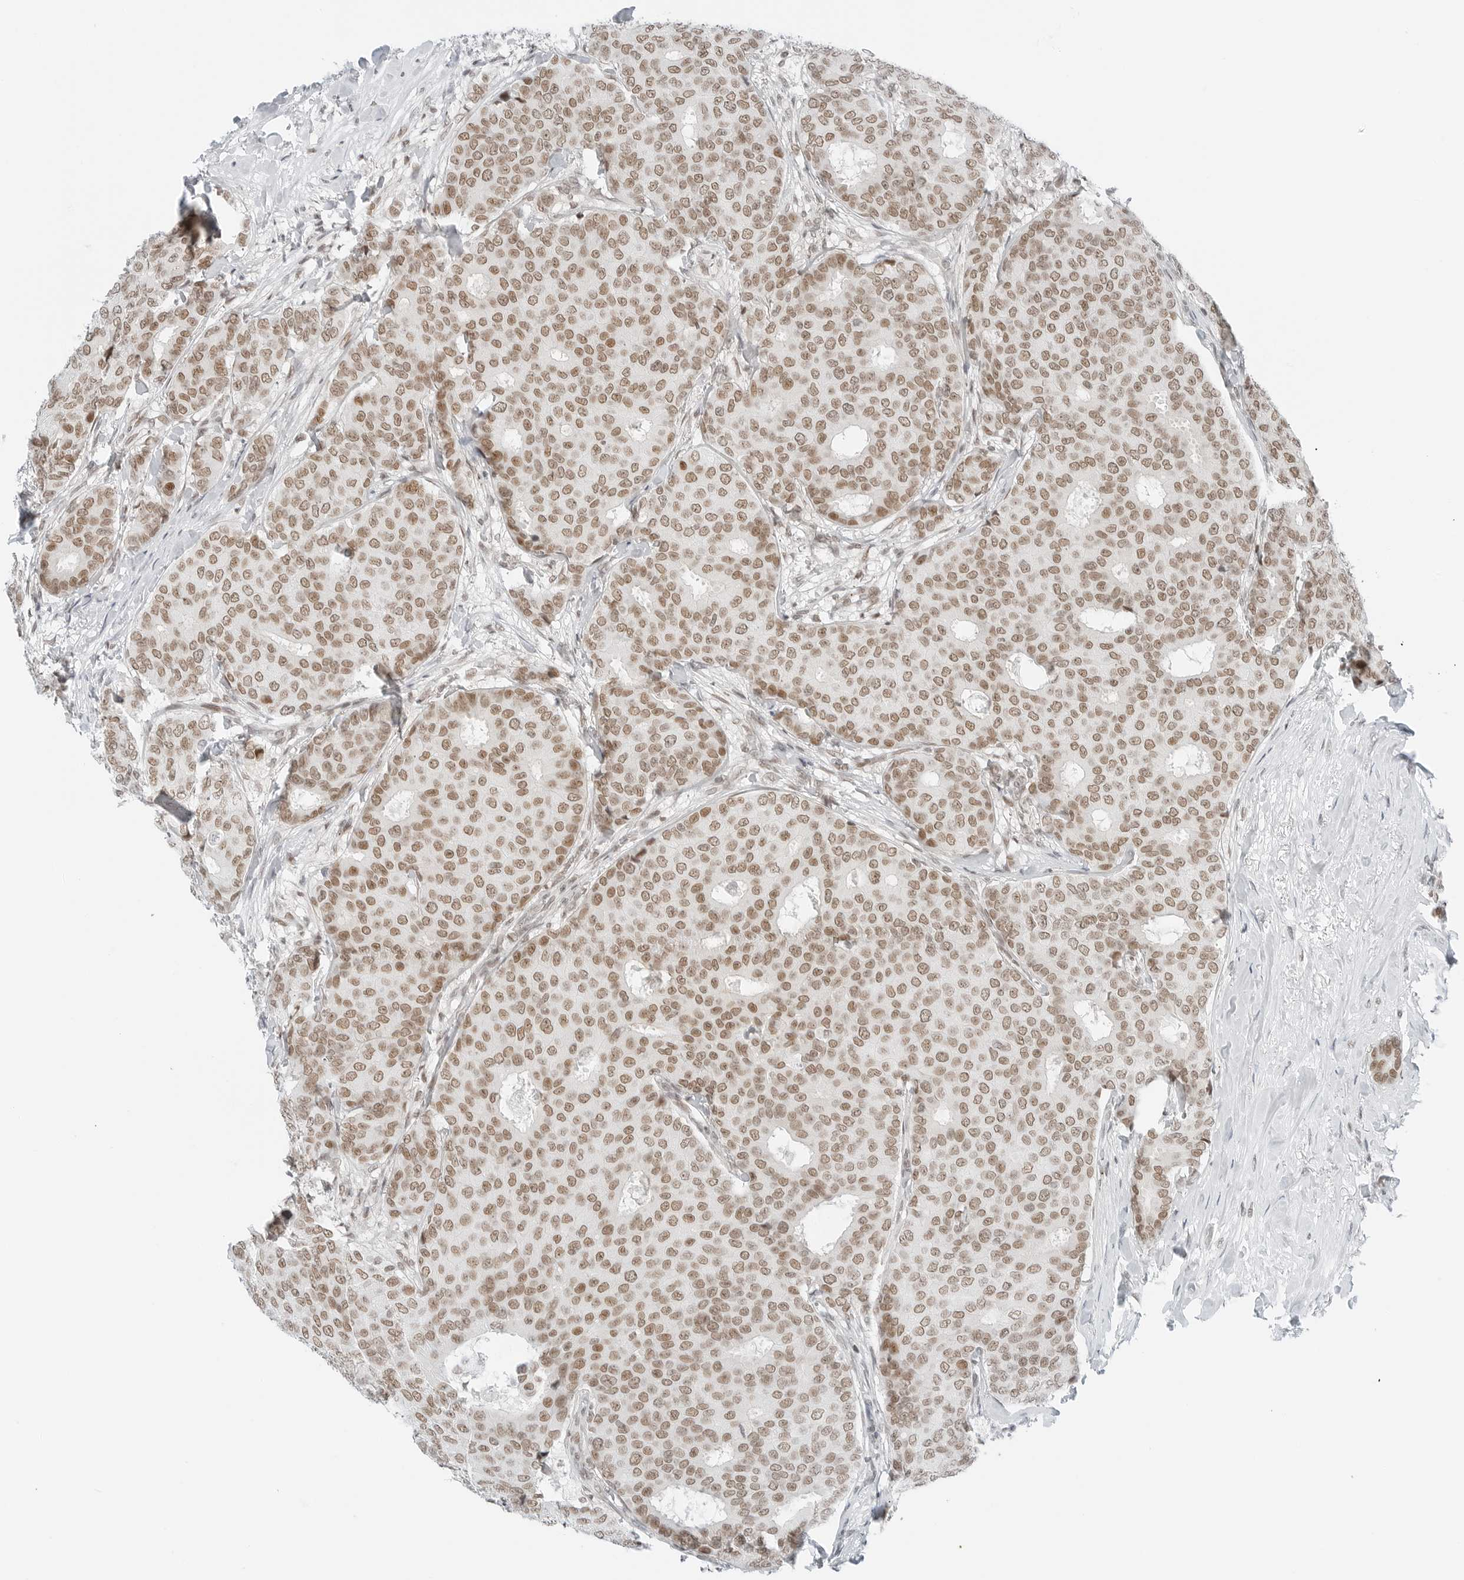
{"staining": {"intensity": "moderate", "quantity": ">75%", "location": "nuclear"}, "tissue": "breast cancer", "cell_type": "Tumor cells", "image_type": "cancer", "snomed": [{"axis": "morphology", "description": "Duct carcinoma"}, {"axis": "topography", "description": "Breast"}], "caption": "Tumor cells display medium levels of moderate nuclear staining in about >75% of cells in breast cancer (invasive ductal carcinoma).", "gene": "CRTC2", "patient": {"sex": "female", "age": 75}}